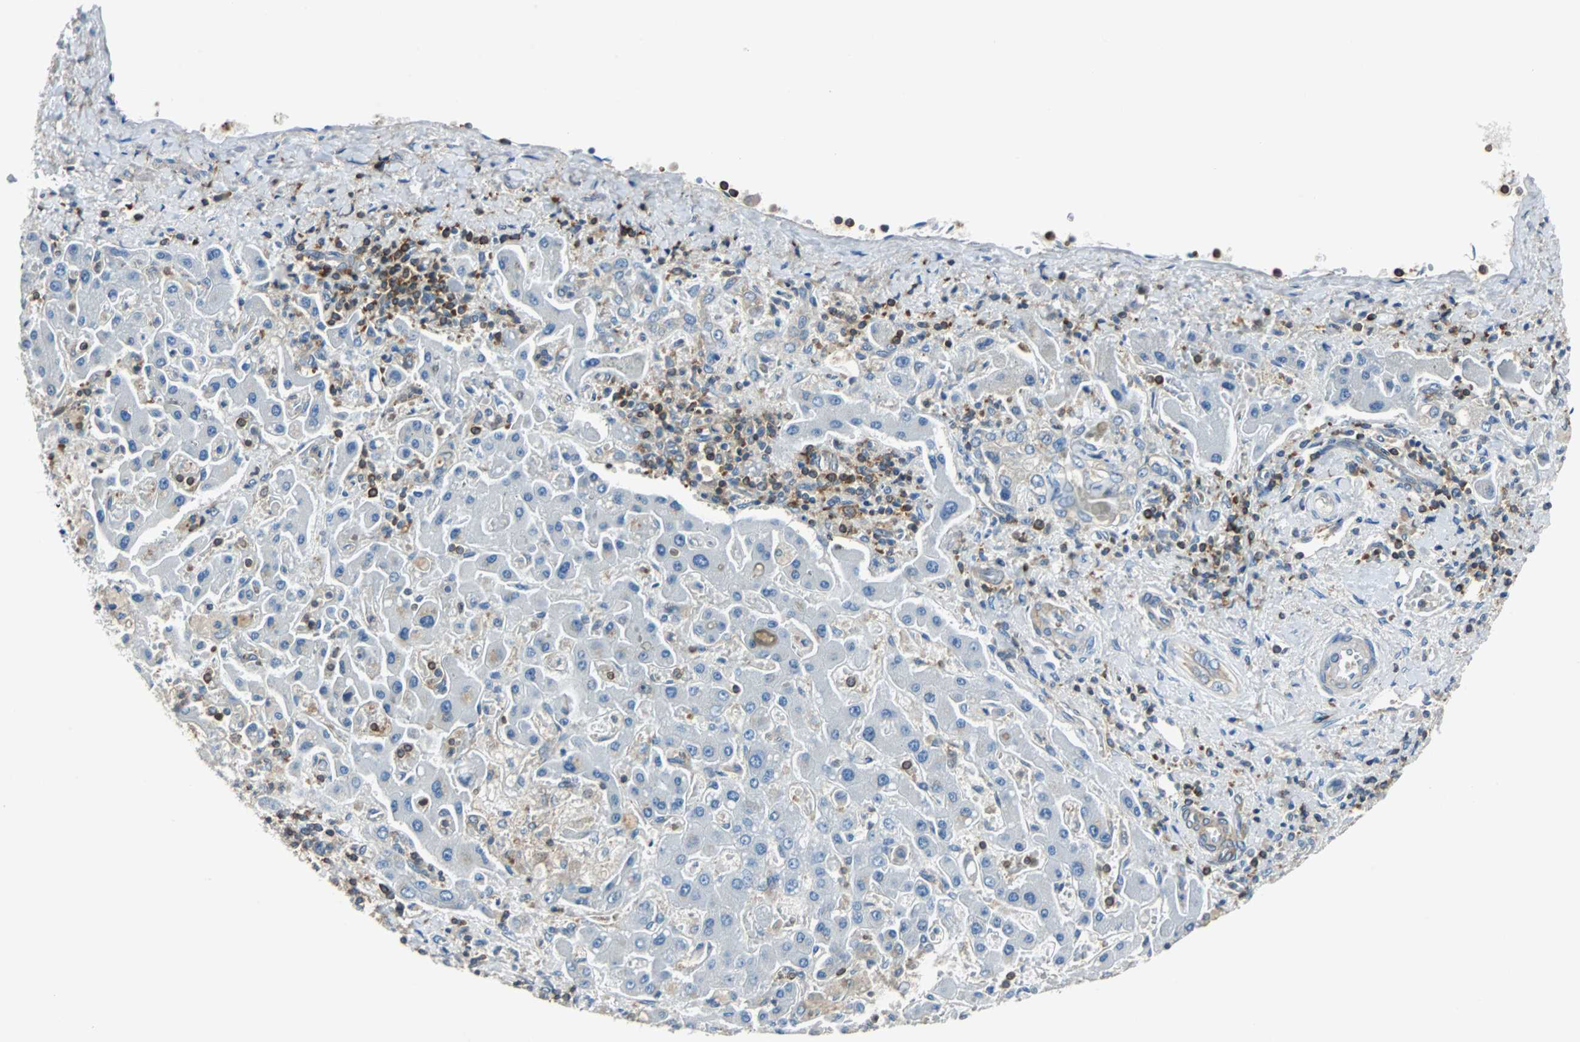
{"staining": {"intensity": "weak", "quantity": "25%-75%", "location": "cytoplasmic/membranous"}, "tissue": "liver cancer", "cell_type": "Tumor cells", "image_type": "cancer", "snomed": [{"axis": "morphology", "description": "Cholangiocarcinoma"}, {"axis": "topography", "description": "Liver"}], "caption": "This histopathology image demonstrates immunohistochemistry staining of human liver cholangiocarcinoma, with low weak cytoplasmic/membranous expression in about 25%-75% of tumor cells.", "gene": "TSC22D4", "patient": {"sex": "male", "age": 50}}